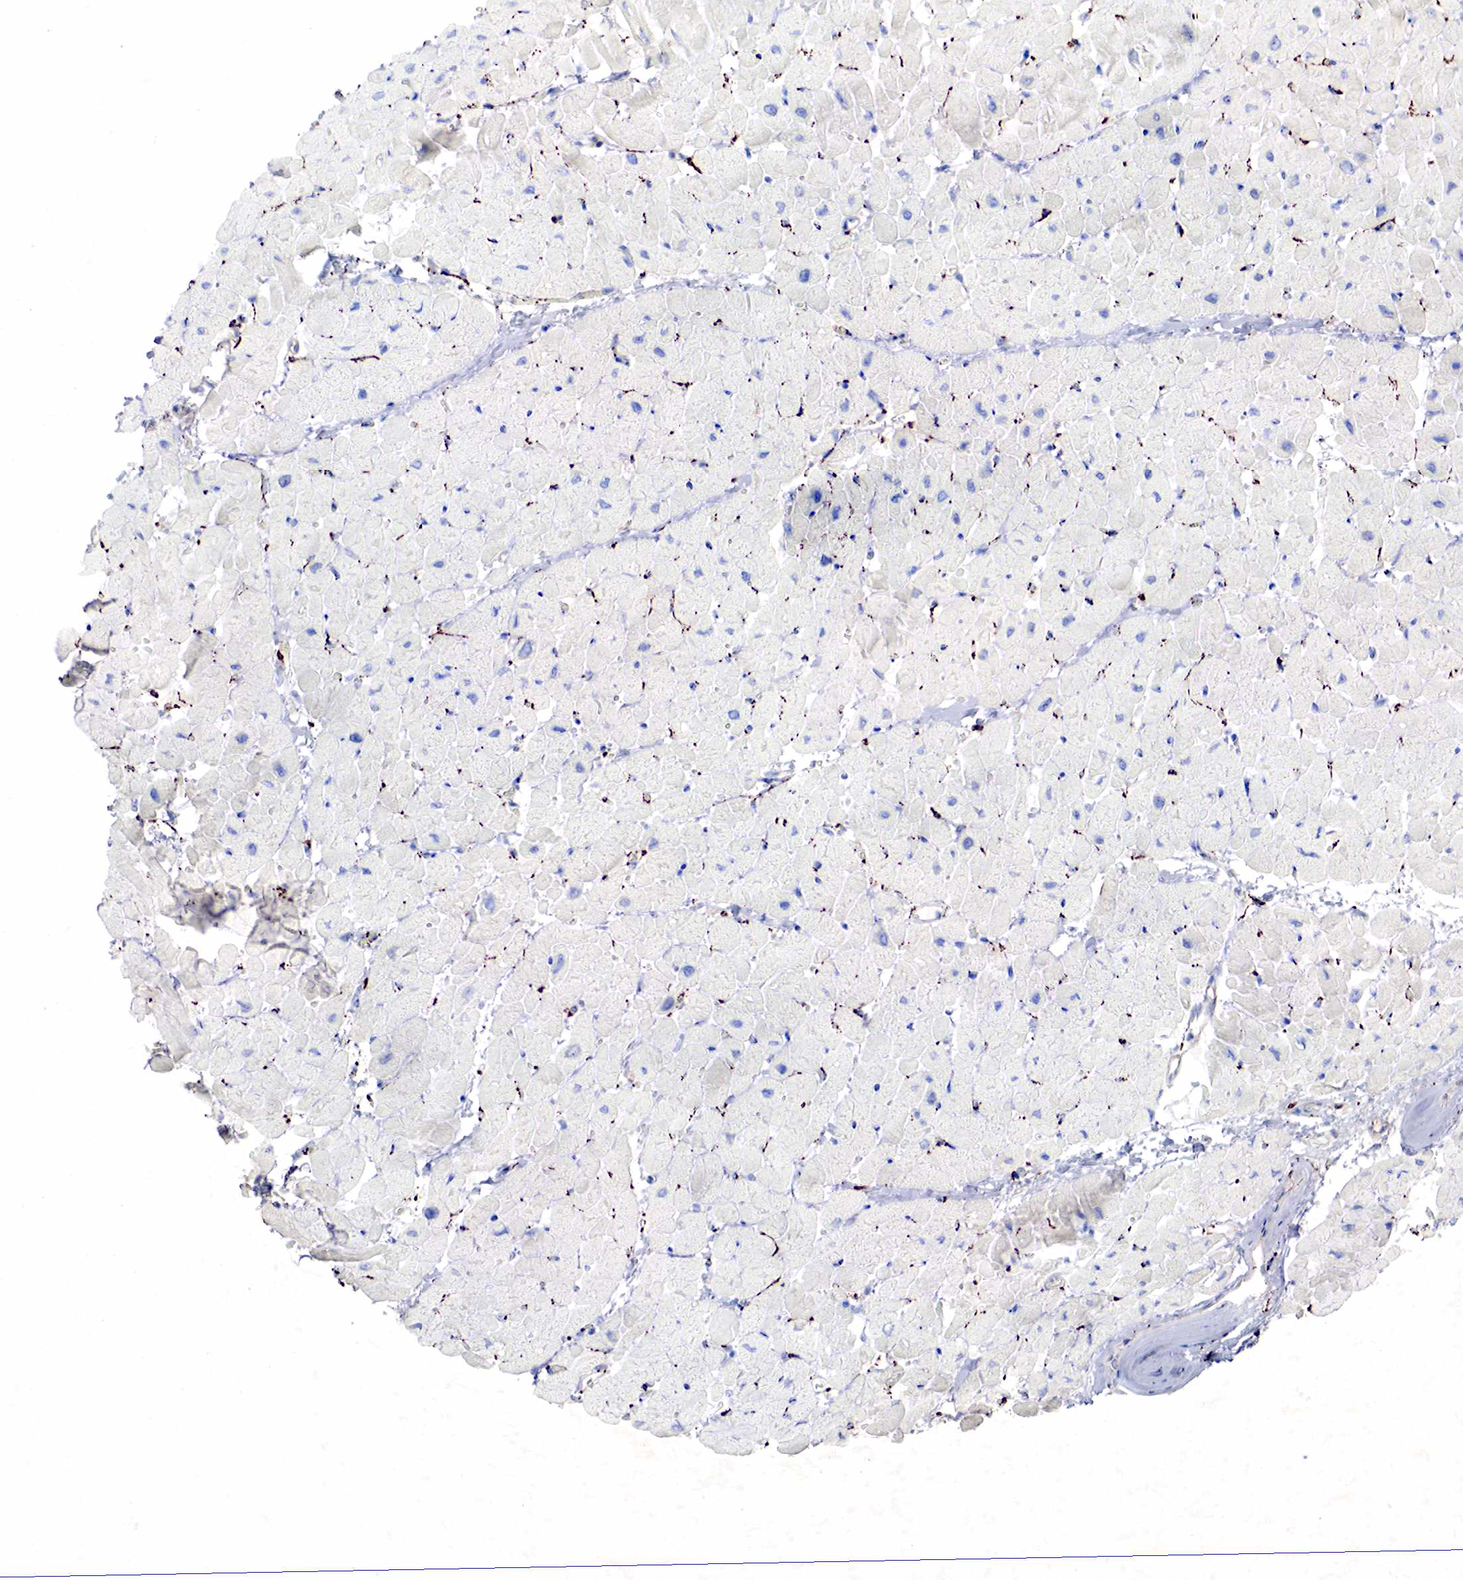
{"staining": {"intensity": "negative", "quantity": "none", "location": "none"}, "tissue": "heart muscle", "cell_type": "Cardiomyocytes", "image_type": "normal", "snomed": [{"axis": "morphology", "description": "Normal tissue, NOS"}, {"axis": "topography", "description": "Heart"}], "caption": "A high-resolution micrograph shows immunohistochemistry staining of normal heart muscle, which shows no significant staining in cardiomyocytes. (Immunohistochemistry, brightfield microscopy, high magnification).", "gene": "SYP", "patient": {"sex": "male", "age": 45}}